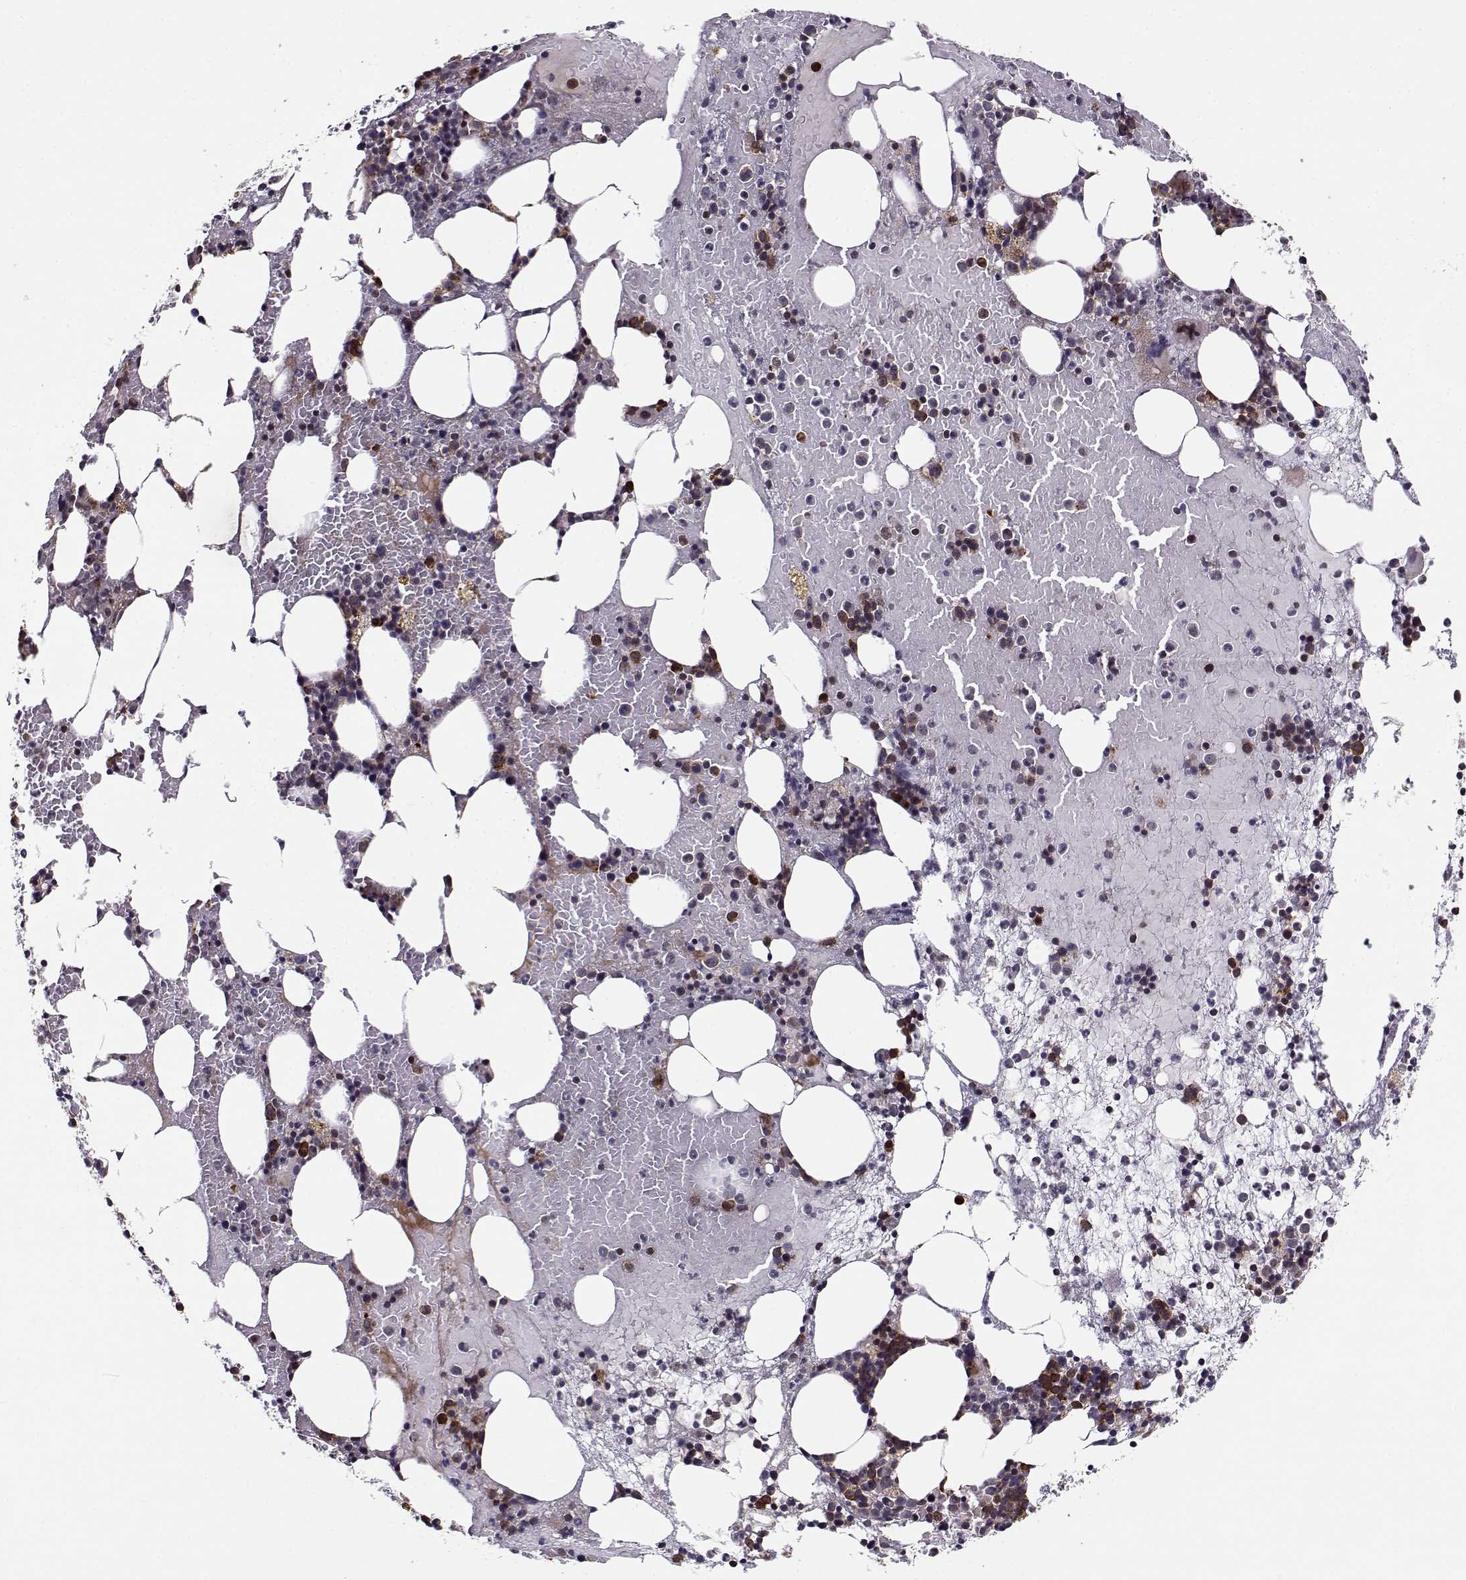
{"staining": {"intensity": "strong", "quantity": "<25%", "location": "cytoplasmic/membranous"}, "tissue": "bone marrow", "cell_type": "Hematopoietic cells", "image_type": "normal", "snomed": [{"axis": "morphology", "description": "Normal tissue, NOS"}, {"axis": "topography", "description": "Bone marrow"}], "caption": "The histopathology image displays staining of unremarkable bone marrow, revealing strong cytoplasmic/membranous protein positivity (brown color) within hematopoietic cells. (IHC, brightfield microscopy, high magnification).", "gene": "RPL31", "patient": {"sex": "male", "age": 54}}